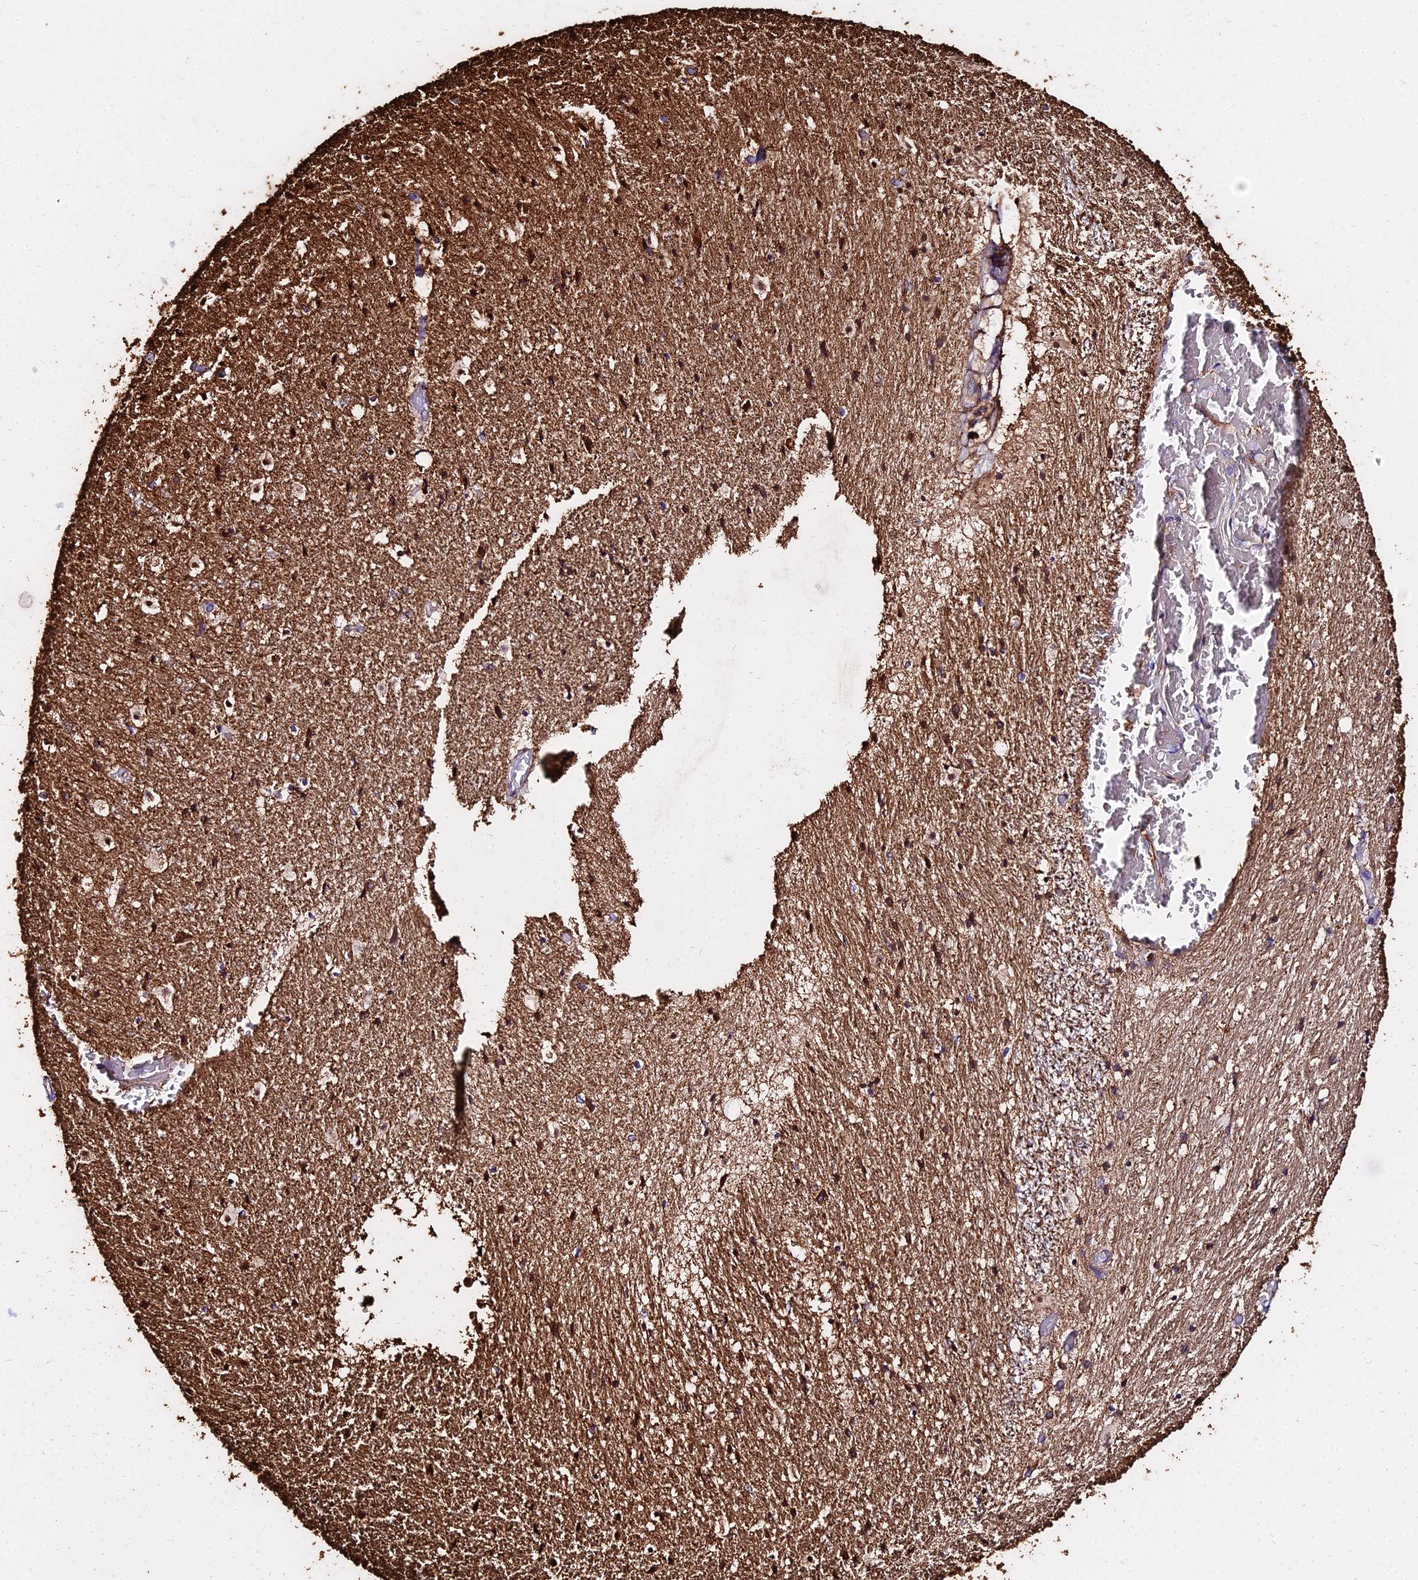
{"staining": {"intensity": "moderate", "quantity": ">75%", "location": "cytoplasmic/membranous"}, "tissue": "hippocampus", "cell_type": "Glial cells", "image_type": "normal", "snomed": [{"axis": "morphology", "description": "Normal tissue, NOS"}, {"axis": "topography", "description": "Hippocampus"}], "caption": "There is medium levels of moderate cytoplasmic/membranous staining in glial cells of unremarkable hippocampus, as demonstrated by immunohistochemical staining (brown color).", "gene": "TUBA1A", "patient": {"sex": "female", "age": 52}}